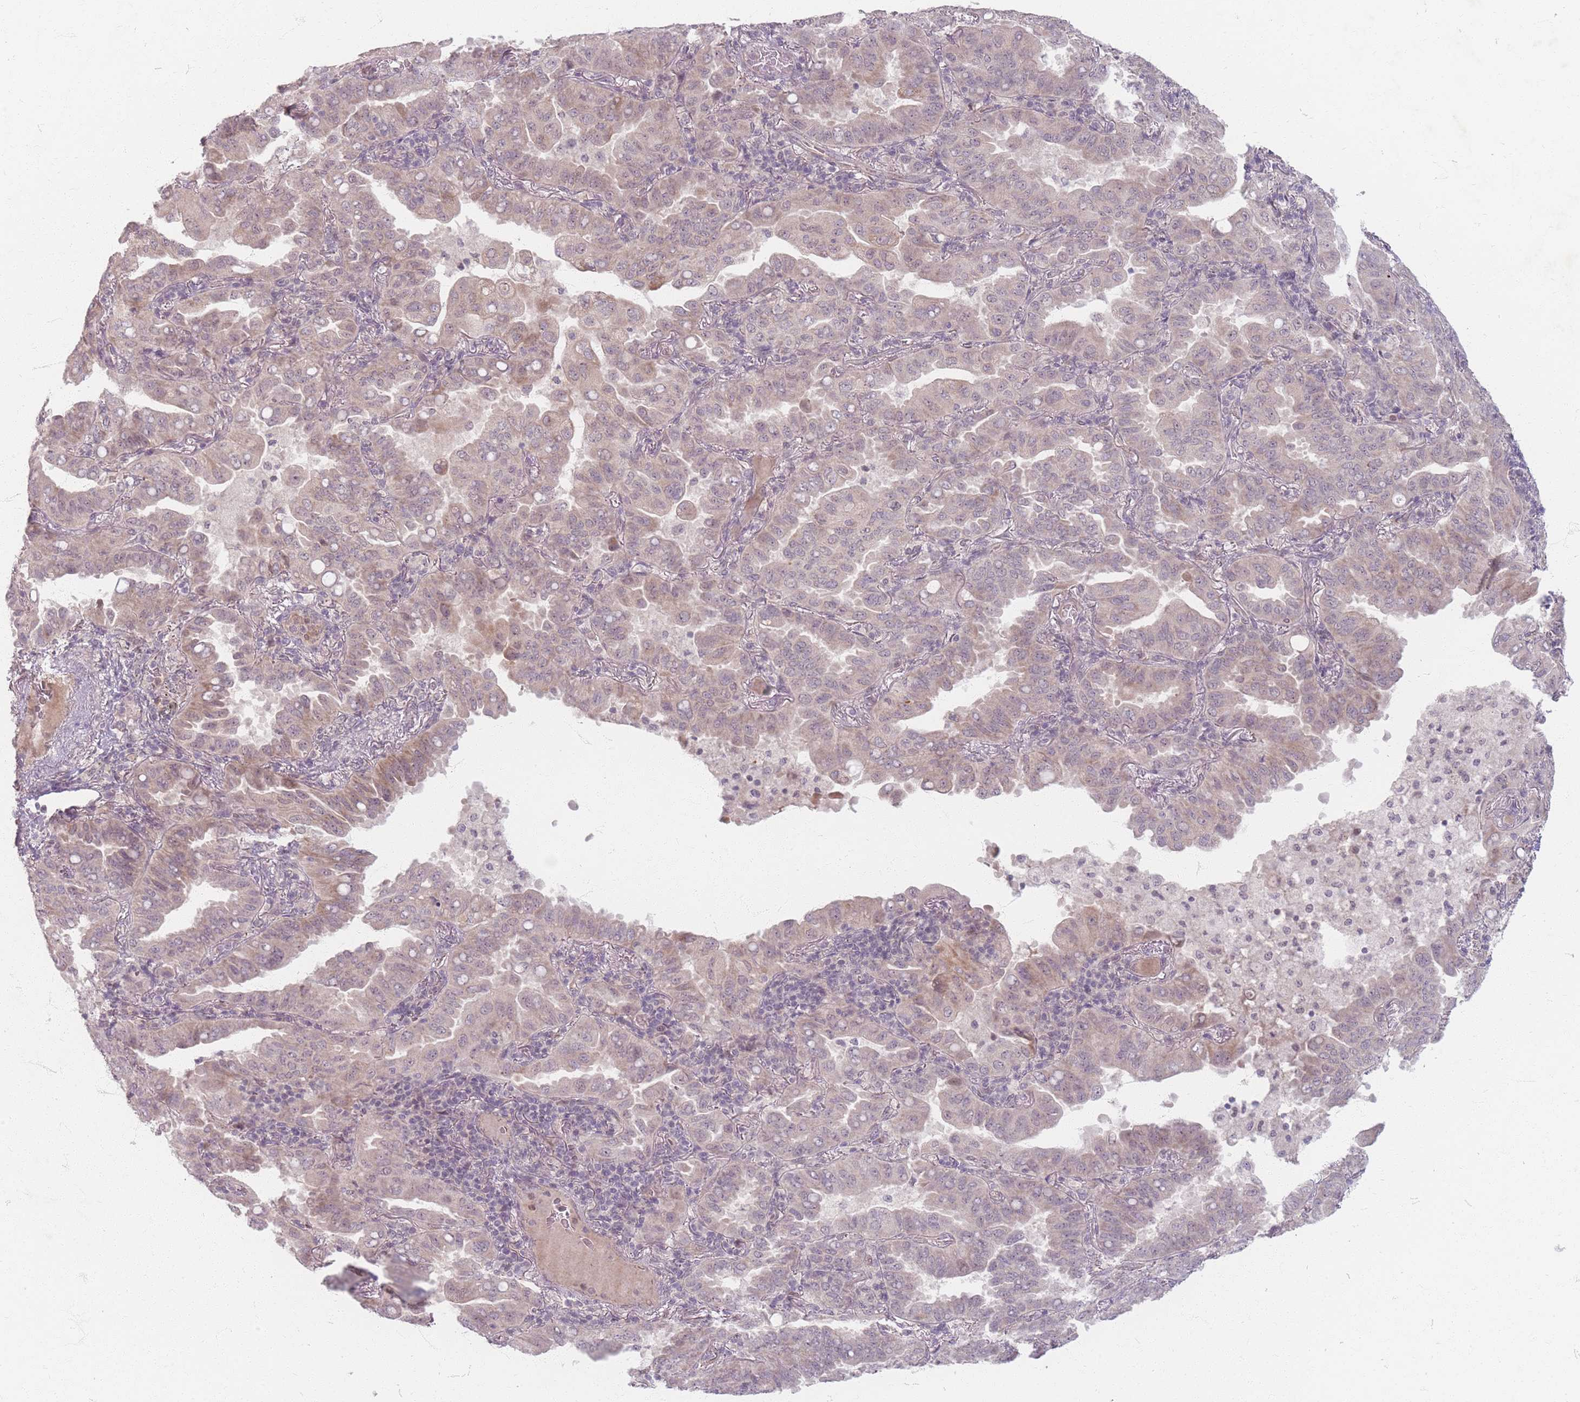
{"staining": {"intensity": "weak", "quantity": "25%-75%", "location": "cytoplasmic/membranous,nuclear"}, "tissue": "lung cancer", "cell_type": "Tumor cells", "image_type": "cancer", "snomed": [{"axis": "morphology", "description": "Adenocarcinoma, NOS"}, {"axis": "topography", "description": "Lung"}], "caption": "Immunohistochemical staining of lung cancer exhibits low levels of weak cytoplasmic/membranous and nuclear positivity in approximately 25%-75% of tumor cells.", "gene": "GABRA6", "patient": {"sex": "male", "age": 64}}